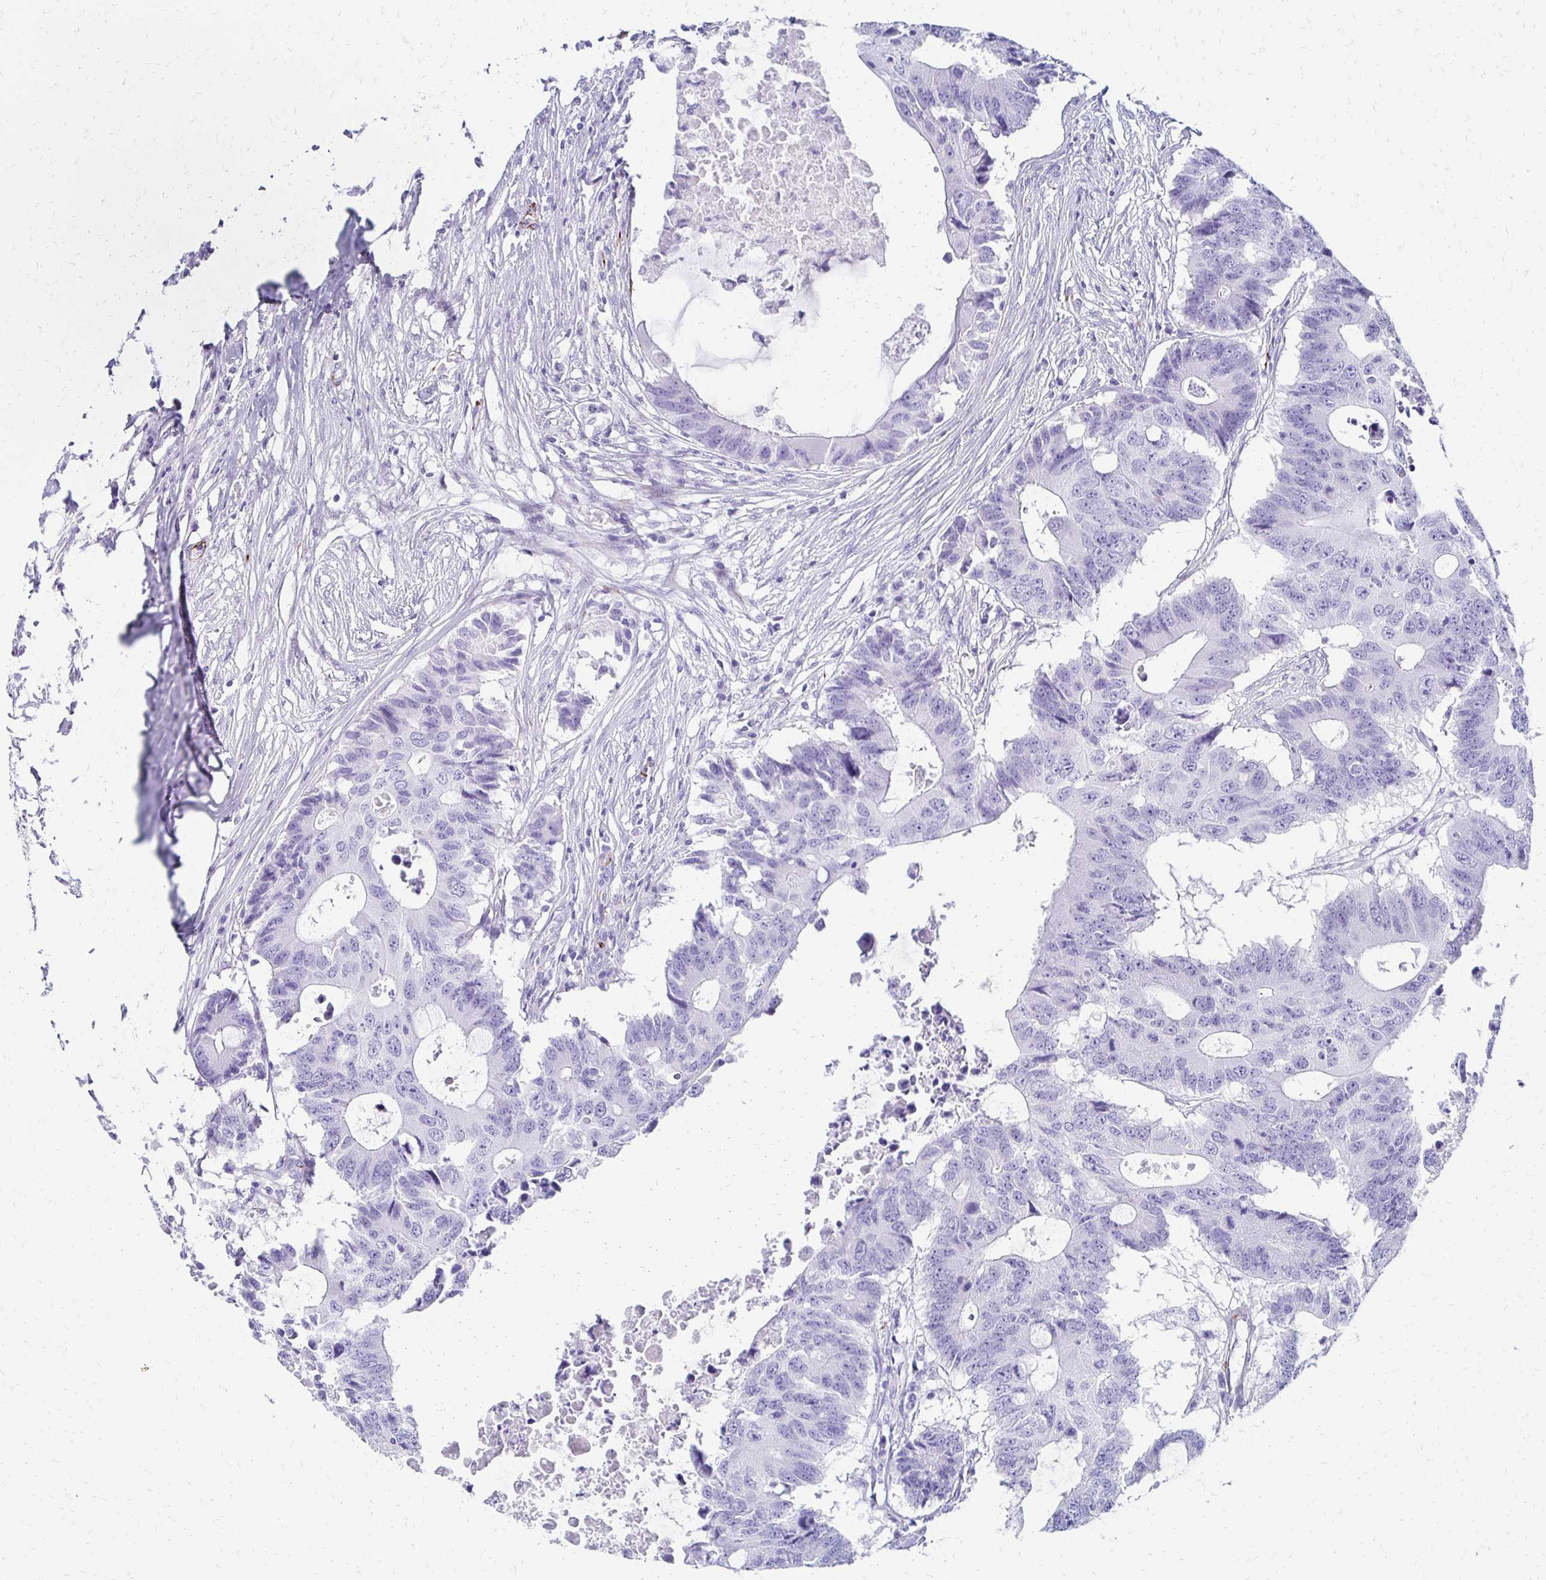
{"staining": {"intensity": "negative", "quantity": "none", "location": "none"}, "tissue": "colorectal cancer", "cell_type": "Tumor cells", "image_type": "cancer", "snomed": [{"axis": "morphology", "description": "Adenocarcinoma, NOS"}, {"axis": "topography", "description": "Colon"}], "caption": "This is an immunohistochemistry micrograph of human colorectal cancer (adenocarcinoma). There is no positivity in tumor cells.", "gene": "TMEM54", "patient": {"sex": "male", "age": 71}}